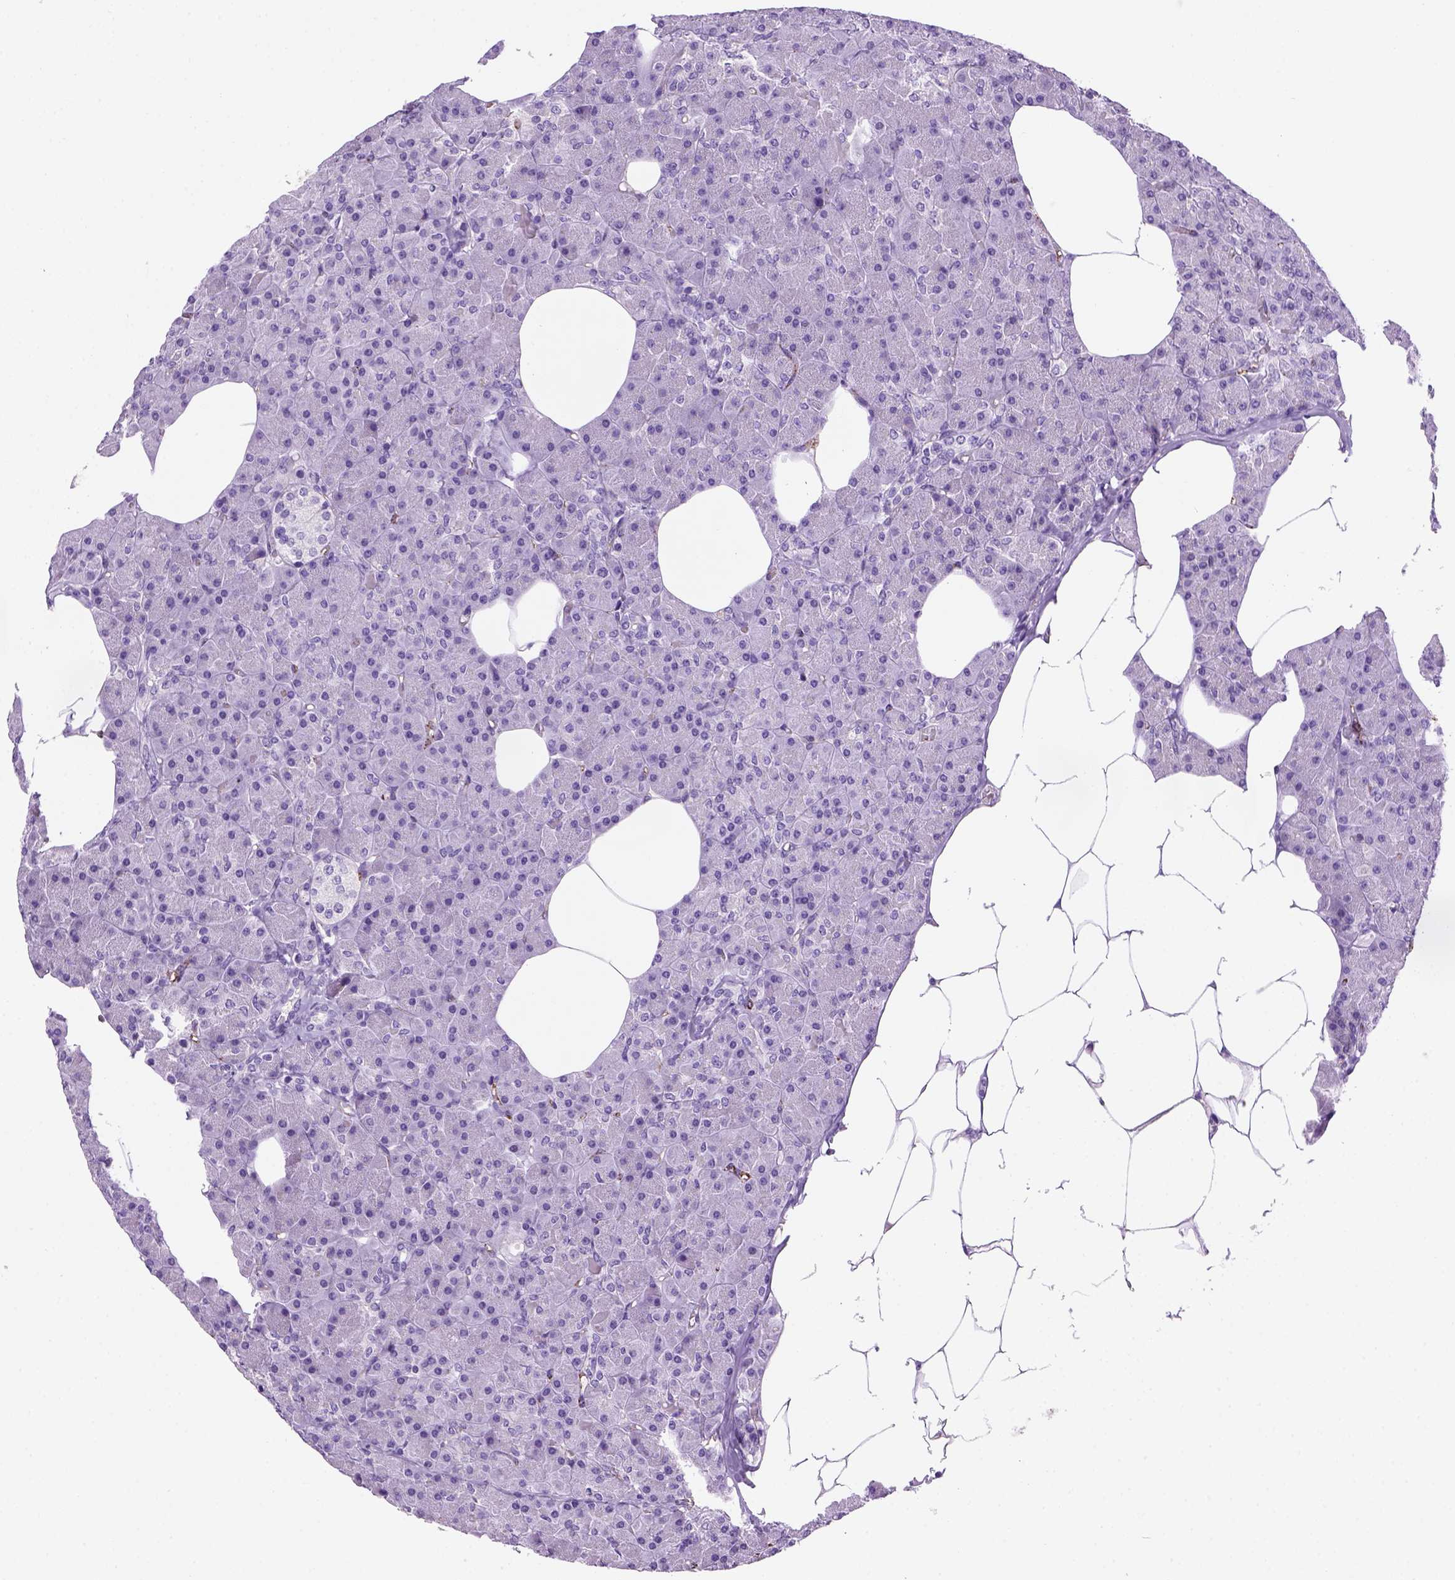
{"staining": {"intensity": "negative", "quantity": "none", "location": "none"}, "tissue": "pancreas", "cell_type": "Exocrine glandular cells", "image_type": "normal", "snomed": [{"axis": "morphology", "description": "Normal tissue, NOS"}, {"axis": "topography", "description": "Pancreas"}], "caption": "Immunohistochemical staining of normal pancreas displays no significant expression in exocrine glandular cells.", "gene": "VWF", "patient": {"sex": "female", "age": 45}}